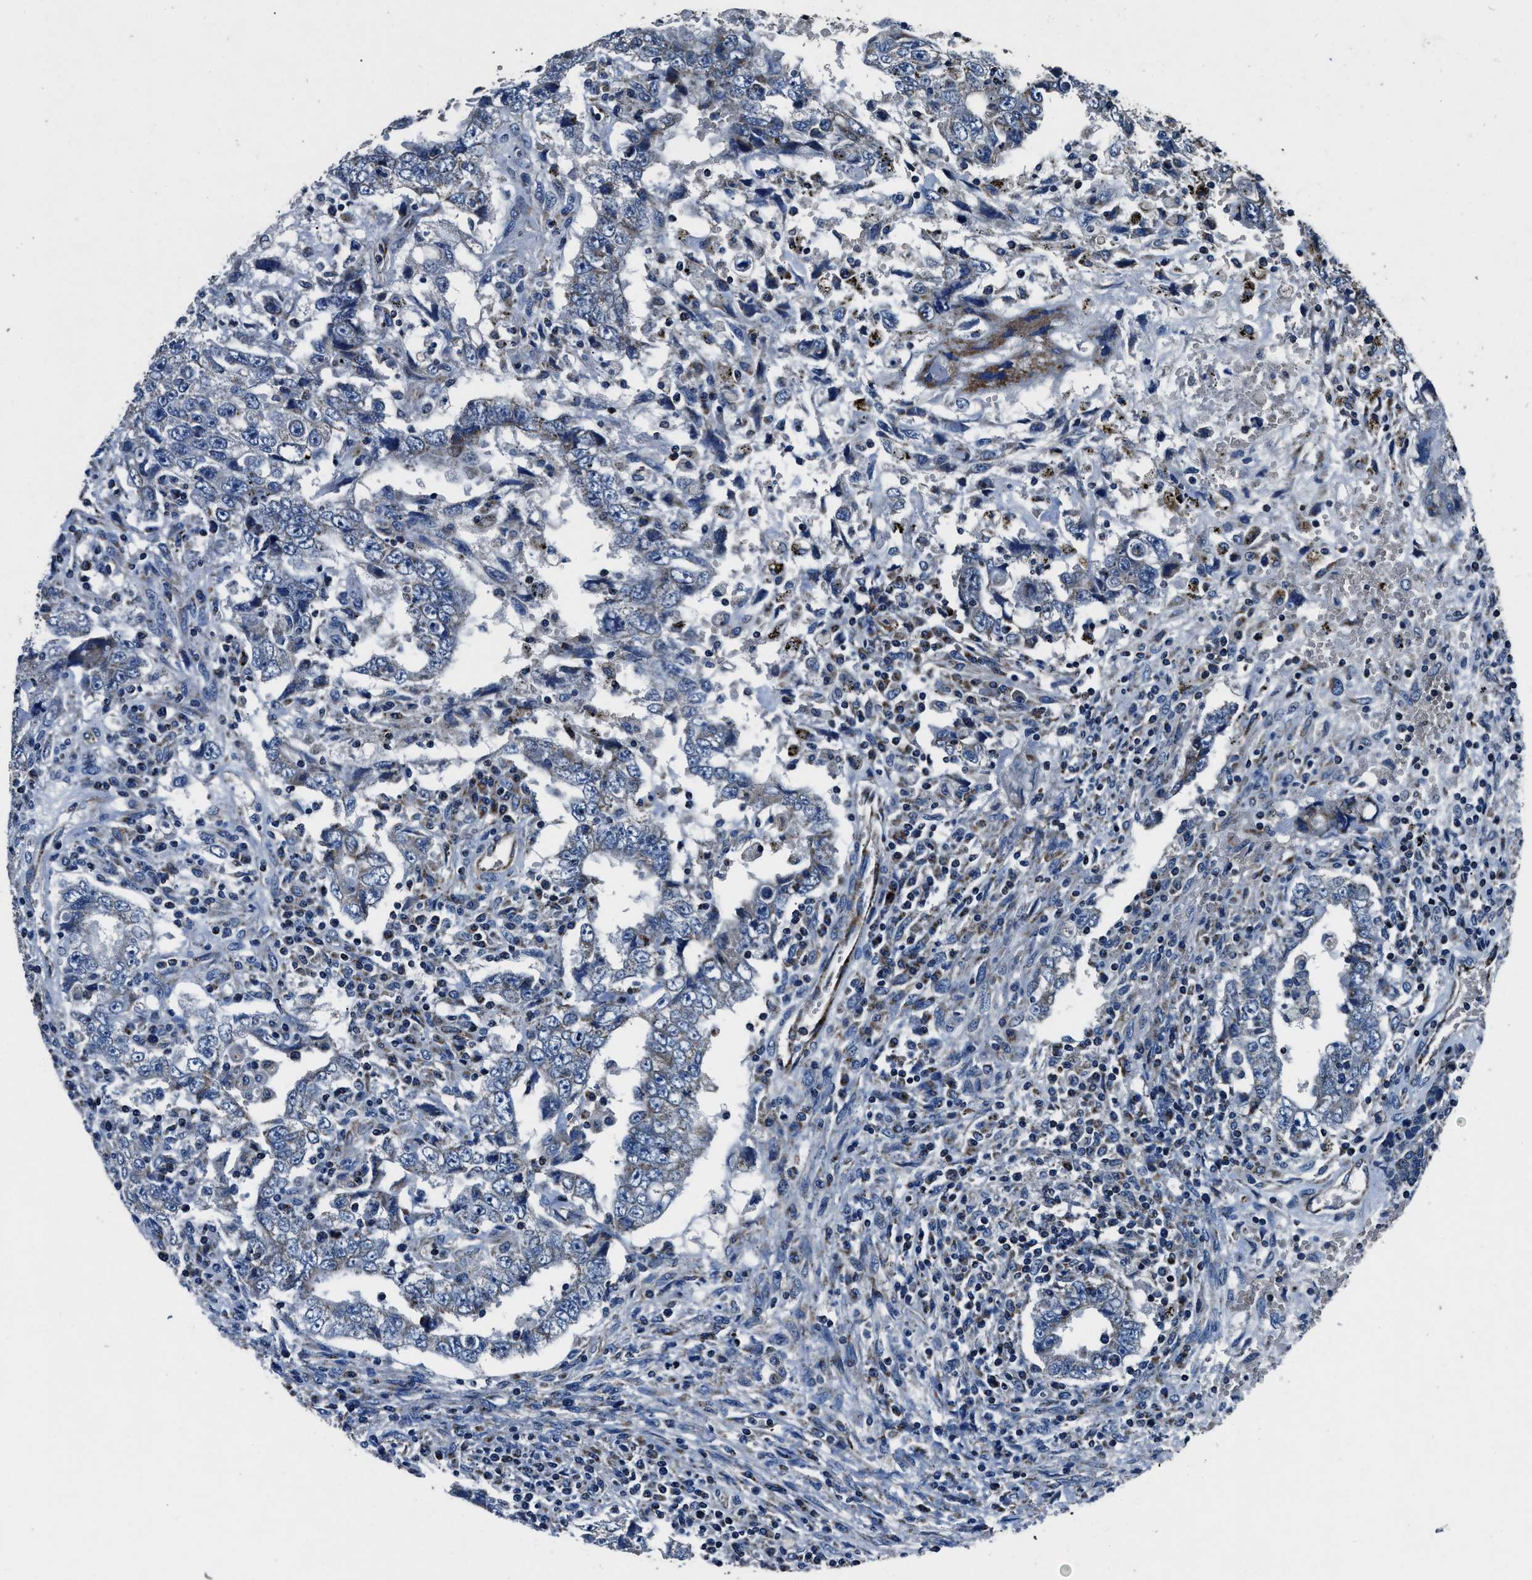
{"staining": {"intensity": "weak", "quantity": "<25%", "location": "cytoplasmic/membranous"}, "tissue": "testis cancer", "cell_type": "Tumor cells", "image_type": "cancer", "snomed": [{"axis": "morphology", "description": "Carcinoma, Embryonal, NOS"}, {"axis": "topography", "description": "Testis"}], "caption": "Photomicrograph shows no significant protein staining in tumor cells of testis cancer (embryonal carcinoma). Nuclei are stained in blue.", "gene": "OGDH", "patient": {"sex": "male", "age": 26}}